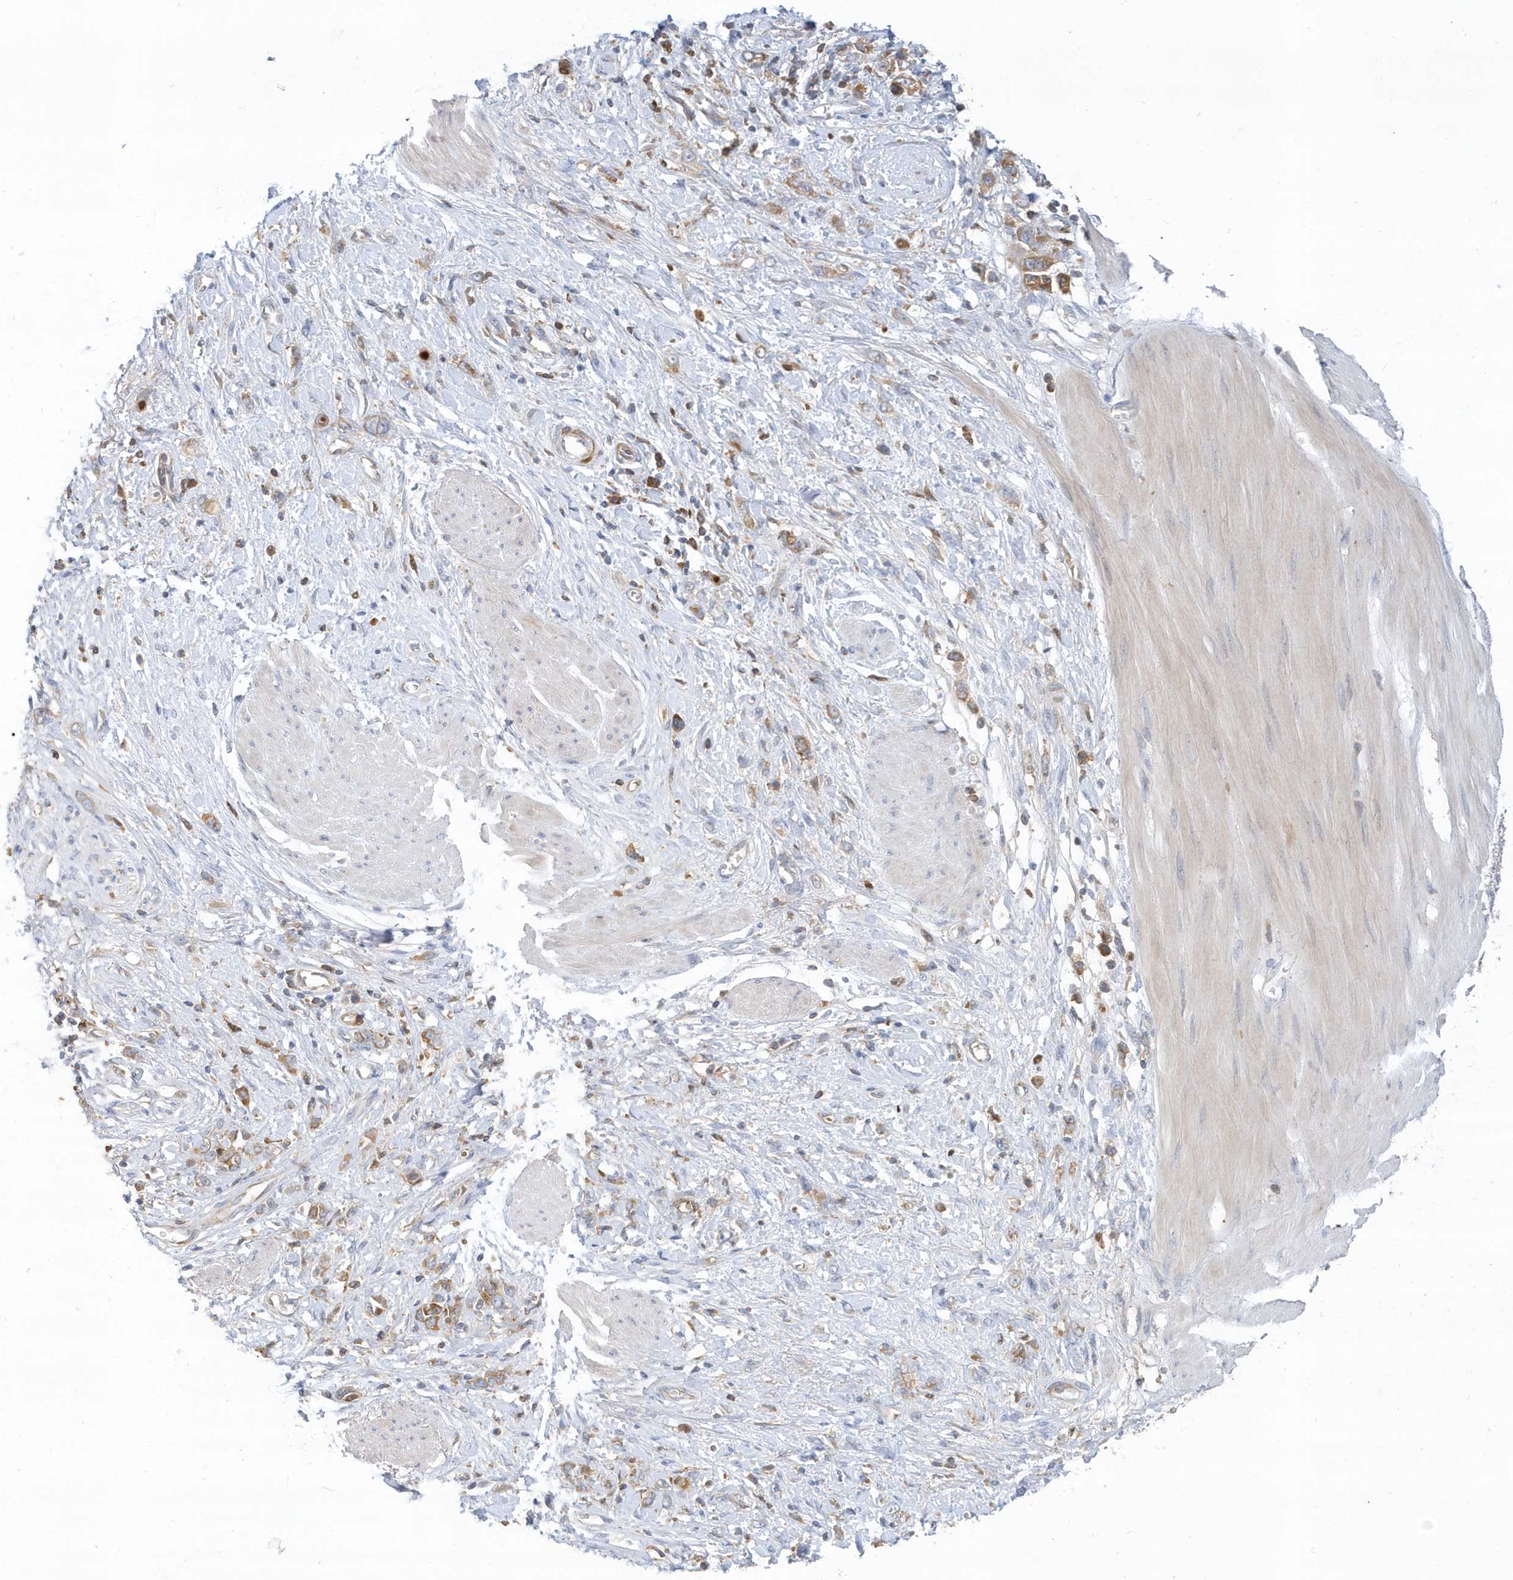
{"staining": {"intensity": "moderate", "quantity": ">75%", "location": "cytoplasmic/membranous"}, "tissue": "stomach cancer", "cell_type": "Tumor cells", "image_type": "cancer", "snomed": [{"axis": "morphology", "description": "Adenocarcinoma, NOS"}, {"axis": "topography", "description": "Stomach"}], "caption": "High-magnification brightfield microscopy of stomach cancer stained with DAB (brown) and counterstained with hematoxylin (blue). tumor cells exhibit moderate cytoplasmic/membranous positivity is appreciated in approximately>75% of cells. The staining was performed using DAB, with brown indicating positive protein expression. Nuclei are stained blue with hematoxylin.", "gene": "DPP9", "patient": {"sex": "female", "age": 76}}